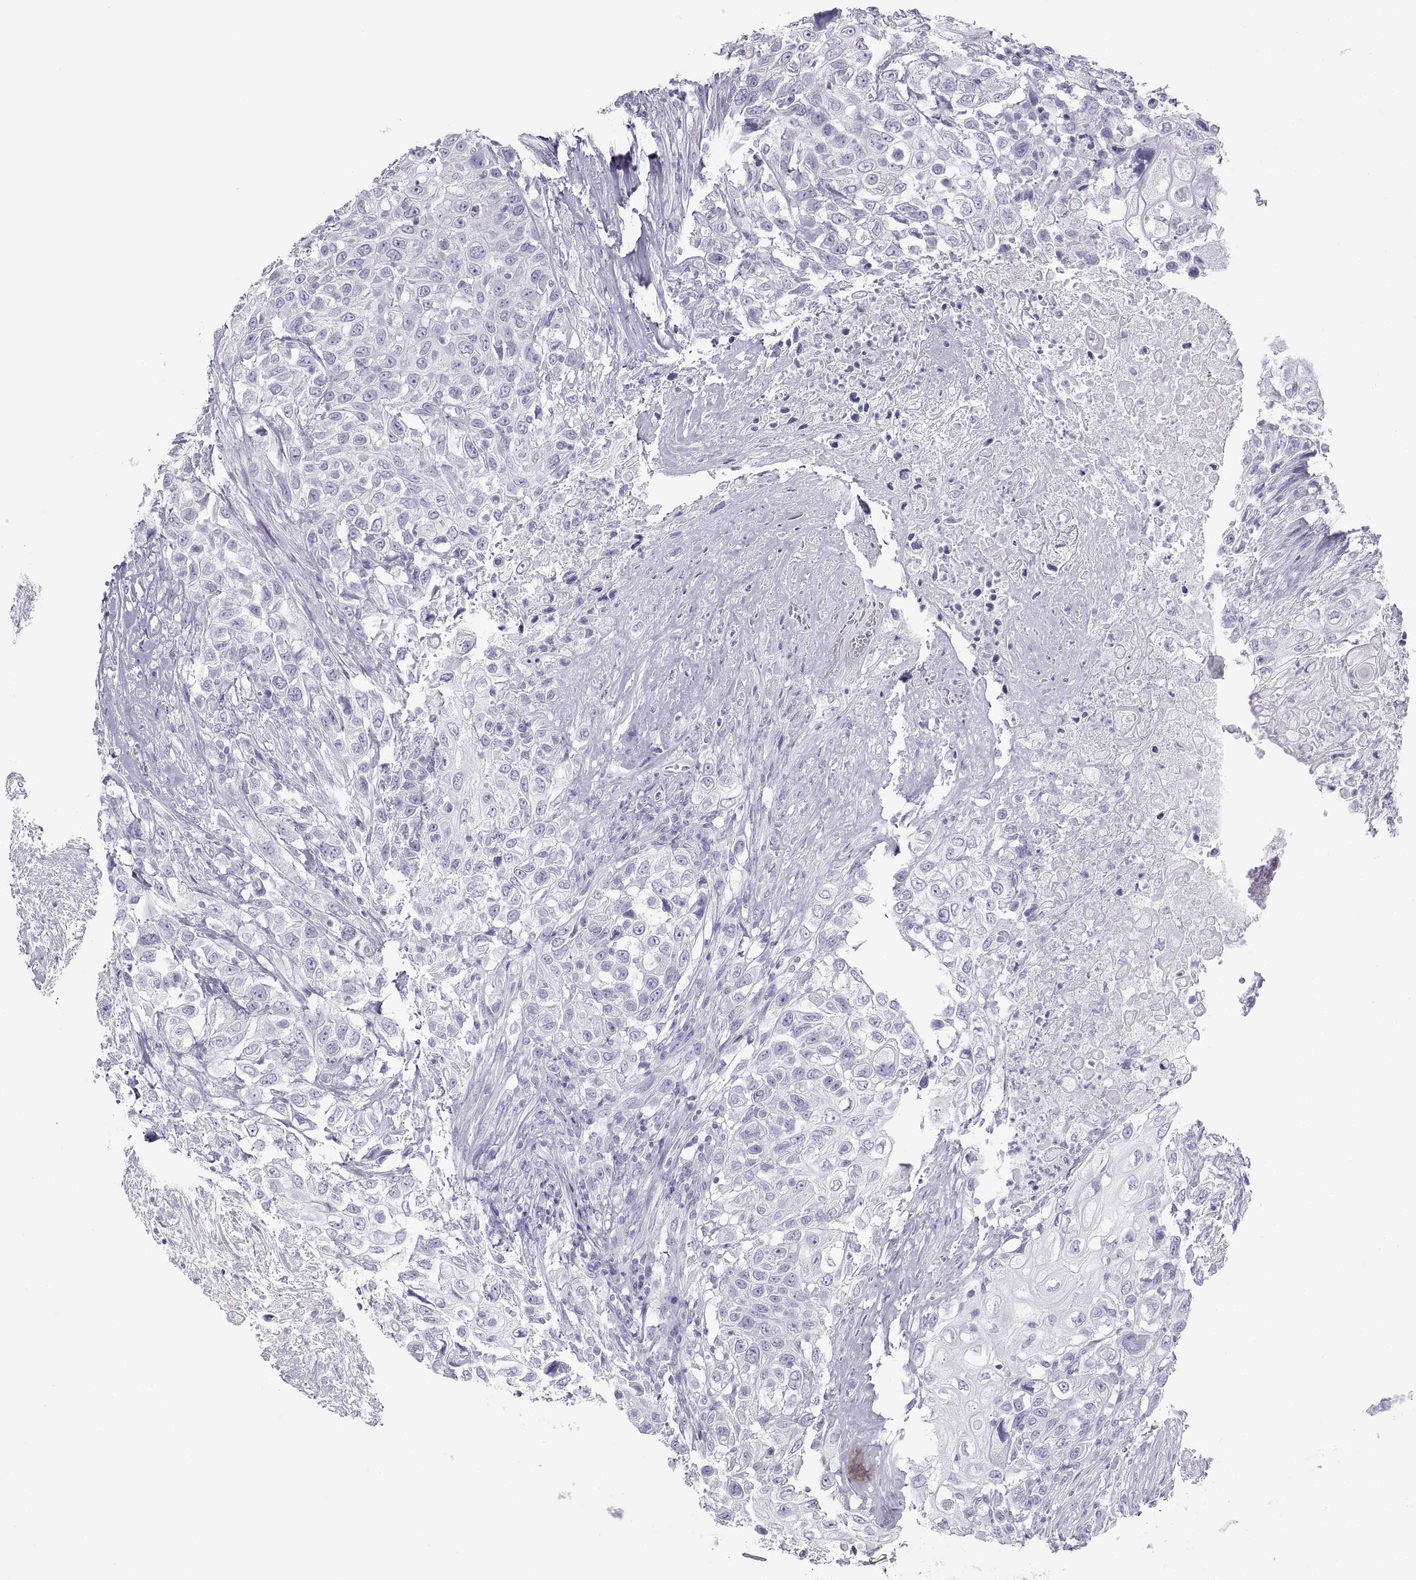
{"staining": {"intensity": "negative", "quantity": "none", "location": "none"}, "tissue": "urothelial cancer", "cell_type": "Tumor cells", "image_type": "cancer", "snomed": [{"axis": "morphology", "description": "Urothelial carcinoma, High grade"}, {"axis": "topography", "description": "Urinary bladder"}], "caption": "There is no significant staining in tumor cells of urothelial carcinoma (high-grade).", "gene": "SEMG1", "patient": {"sex": "female", "age": 56}}